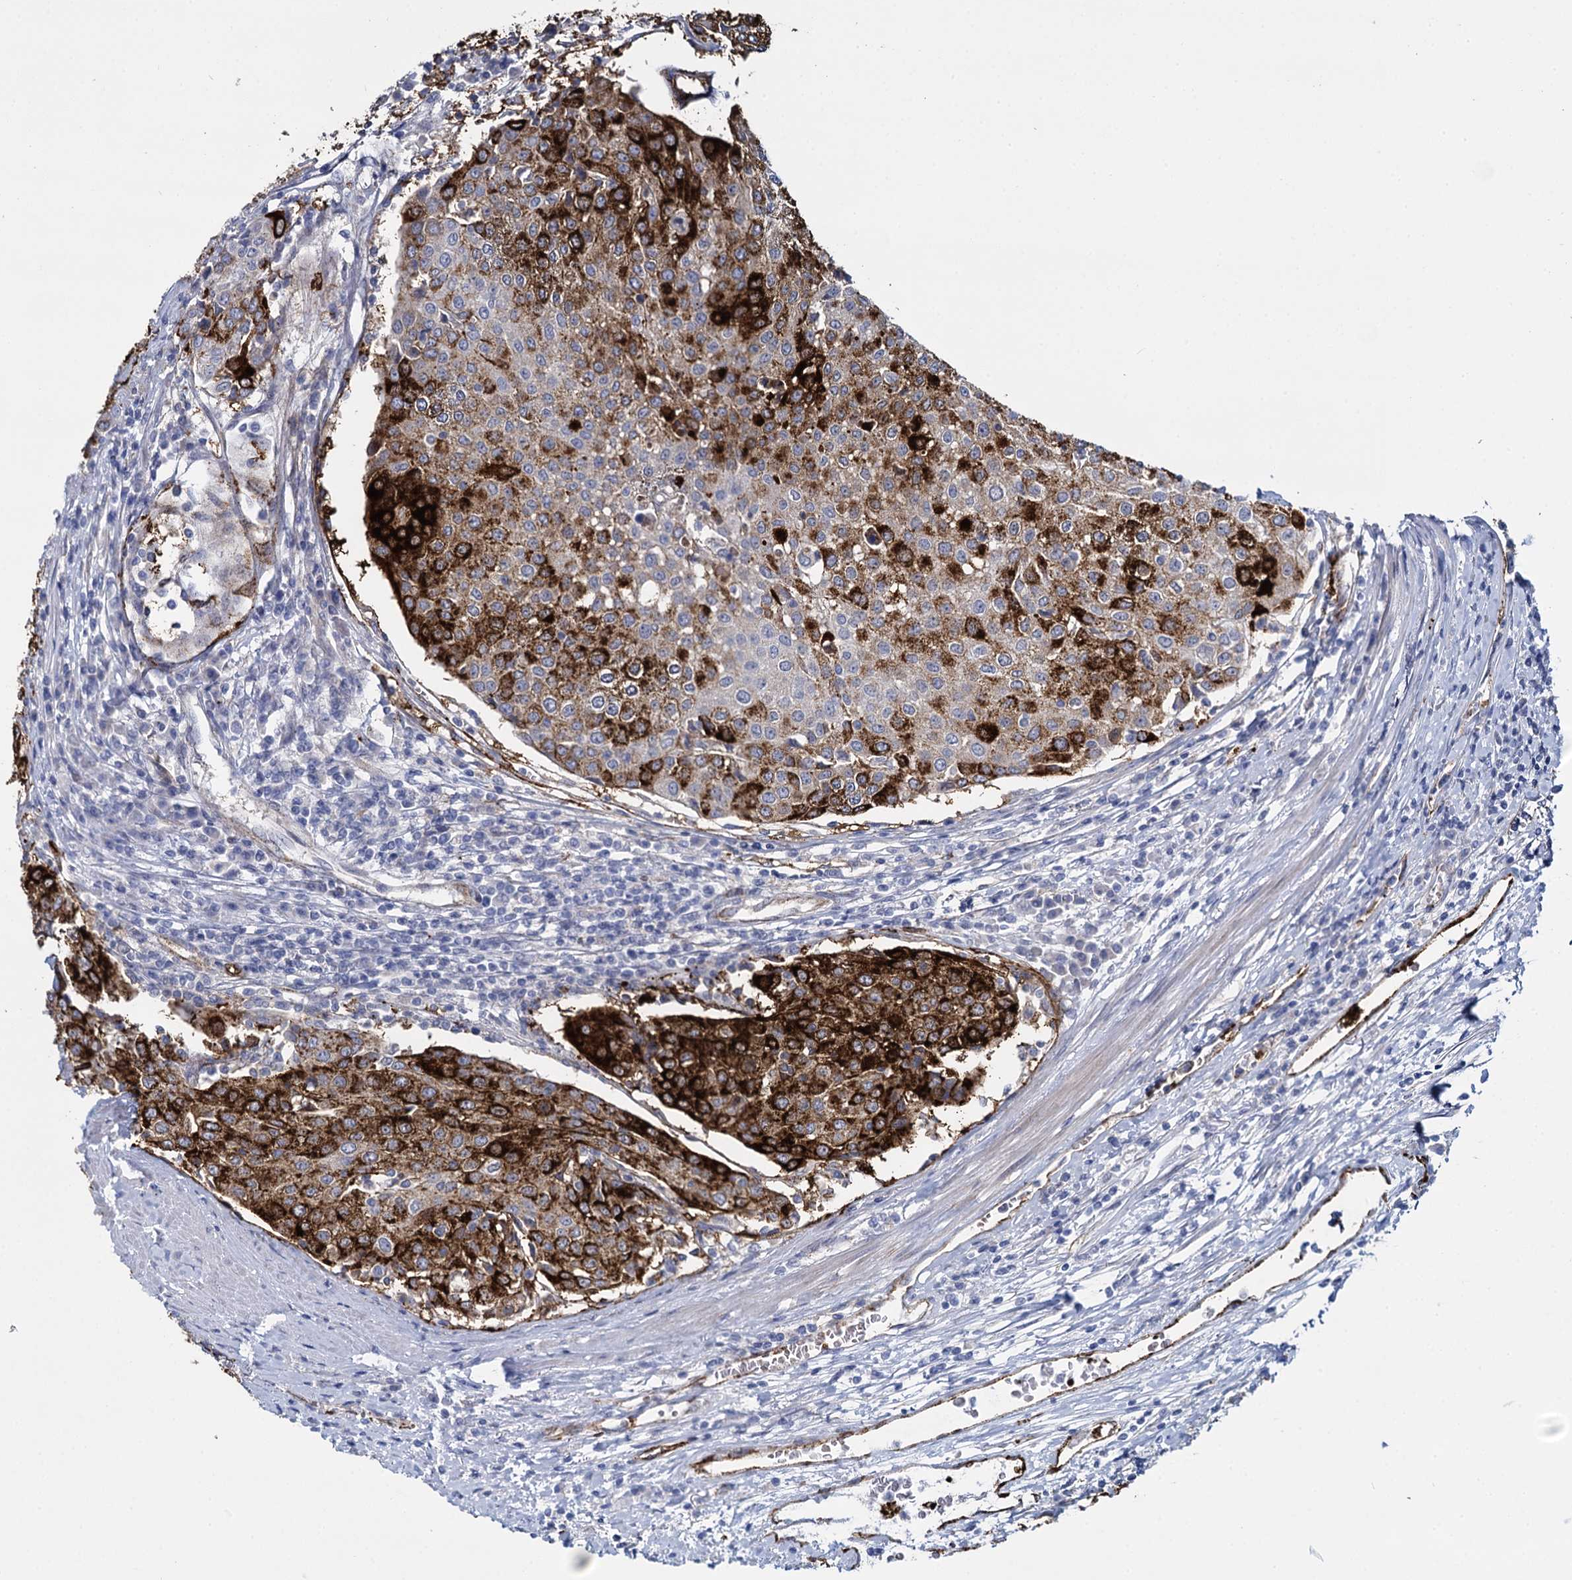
{"staining": {"intensity": "strong", "quantity": "25%-75%", "location": "cytoplasmic/membranous"}, "tissue": "urothelial cancer", "cell_type": "Tumor cells", "image_type": "cancer", "snomed": [{"axis": "morphology", "description": "Urothelial carcinoma, High grade"}, {"axis": "topography", "description": "Urinary bladder"}], "caption": "Strong cytoplasmic/membranous staining for a protein is seen in about 25%-75% of tumor cells of urothelial cancer using immunohistochemistry (IHC).", "gene": "SNCG", "patient": {"sex": "female", "age": 85}}